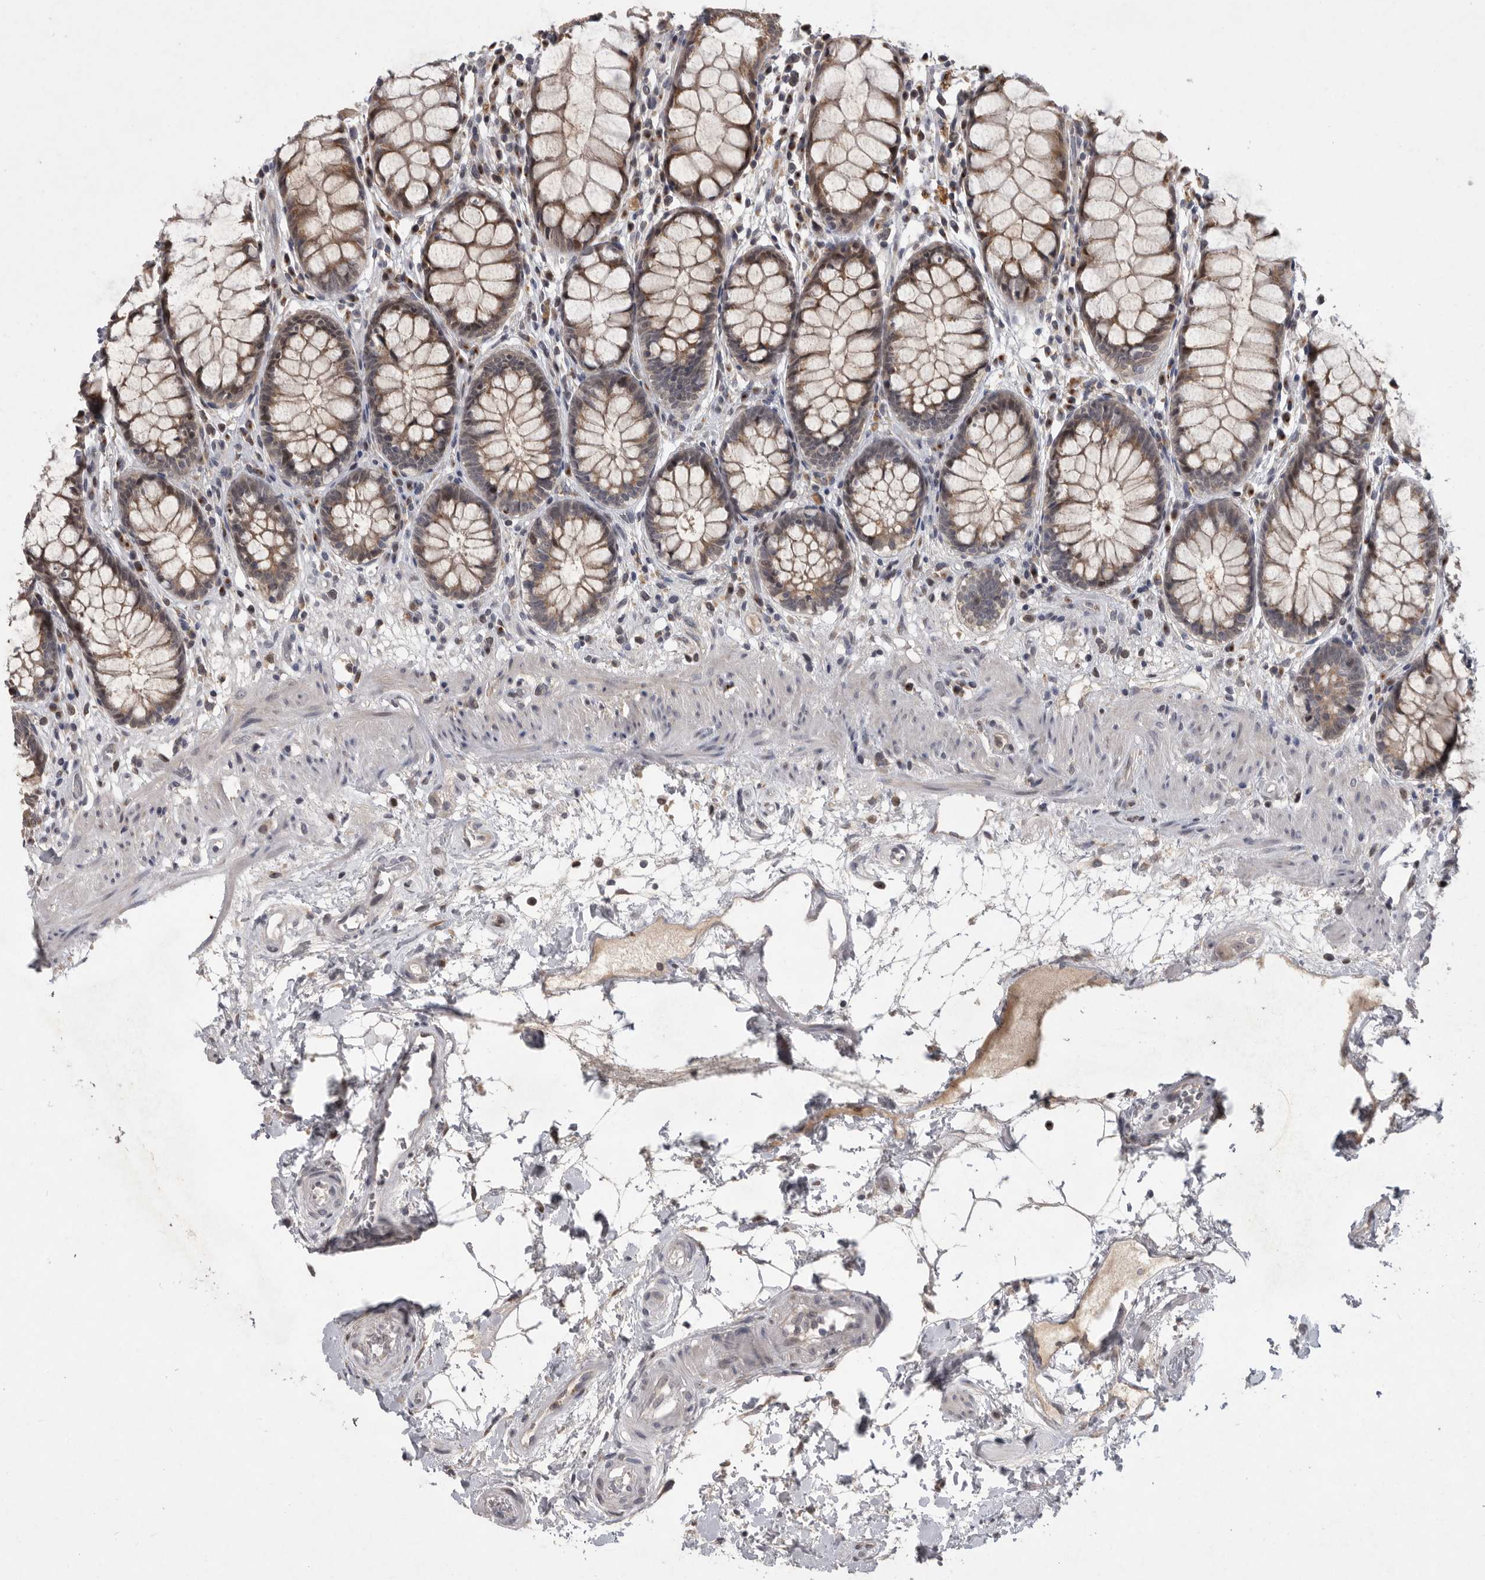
{"staining": {"intensity": "strong", "quantity": "25%-75%", "location": "cytoplasmic/membranous"}, "tissue": "rectum", "cell_type": "Glandular cells", "image_type": "normal", "snomed": [{"axis": "morphology", "description": "Normal tissue, NOS"}, {"axis": "topography", "description": "Rectum"}], "caption": "Rectum stained with immunohistochemistry (IHC) shows strong cytoplasmic/membranous positivity in about 25%-75% of glandular cells.", "gene": "MAN2A1", "patient": {"sex": "male", "age": 64}}